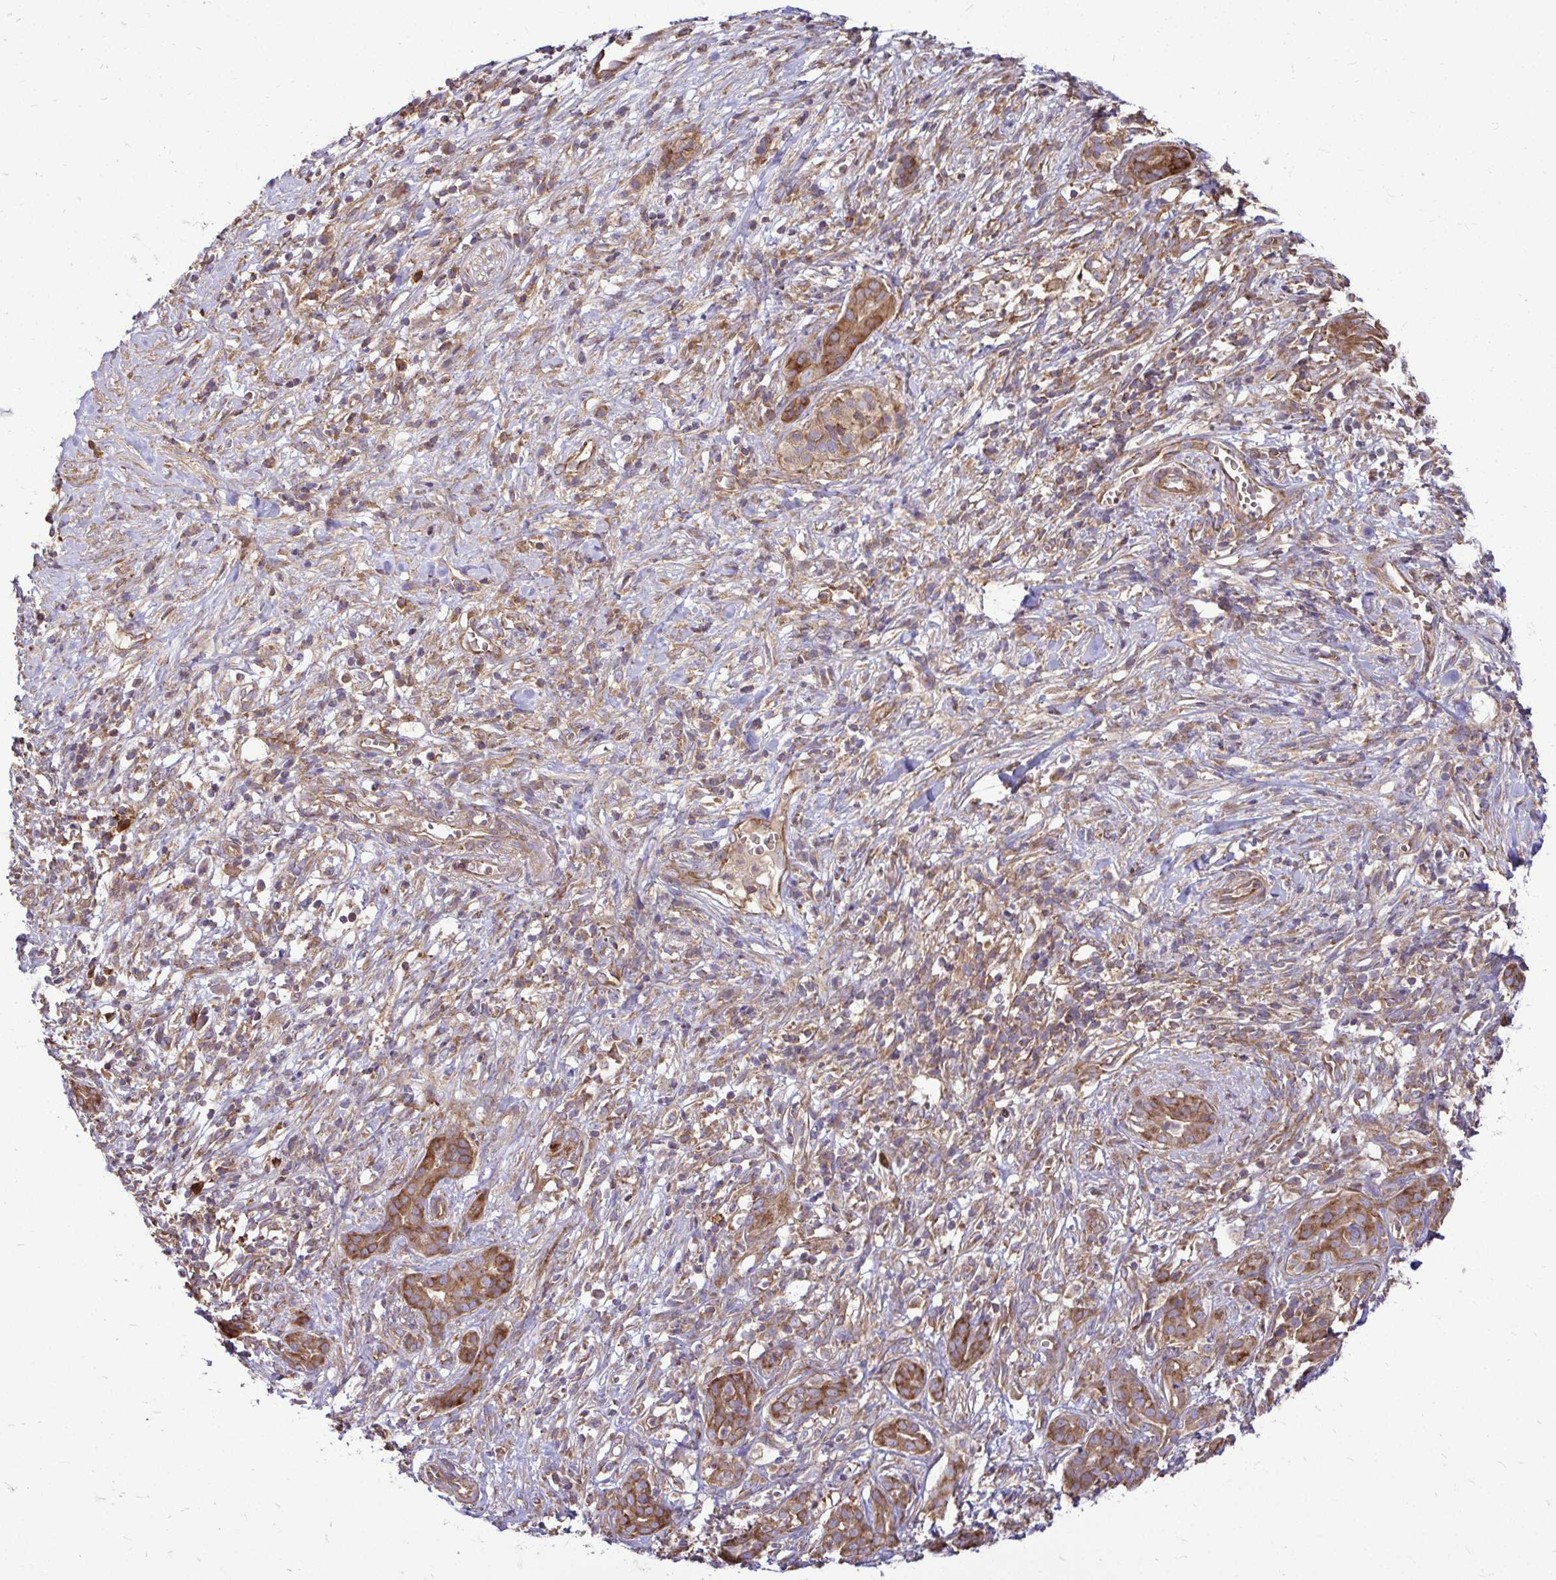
{"staining": {"intensity": "moderate", "quantity": ">75%", "location": "cytoplasmic/membranous"}, "tissue": "pancreatic cancer", "cell_type": "Tumor cells", "image_type": "cancer", "snomed": [{"axis": "morphology", "description": "Adenocarcinoma, NOS"}, {"axis": "topography", "description": "Pancreas"}], "caption": "Protein staining of pancreatic cancer (adenocarcinoma) tissue exhibits moderate cytoplasmic/membranous staining in about >75% of tumor cells. Immunohistochemistry (ihc) stains the protein of interest in brown and the nuclei are stained blue.", "gene": "FMR1", "patient": {"sex": "male", "age": 61}}